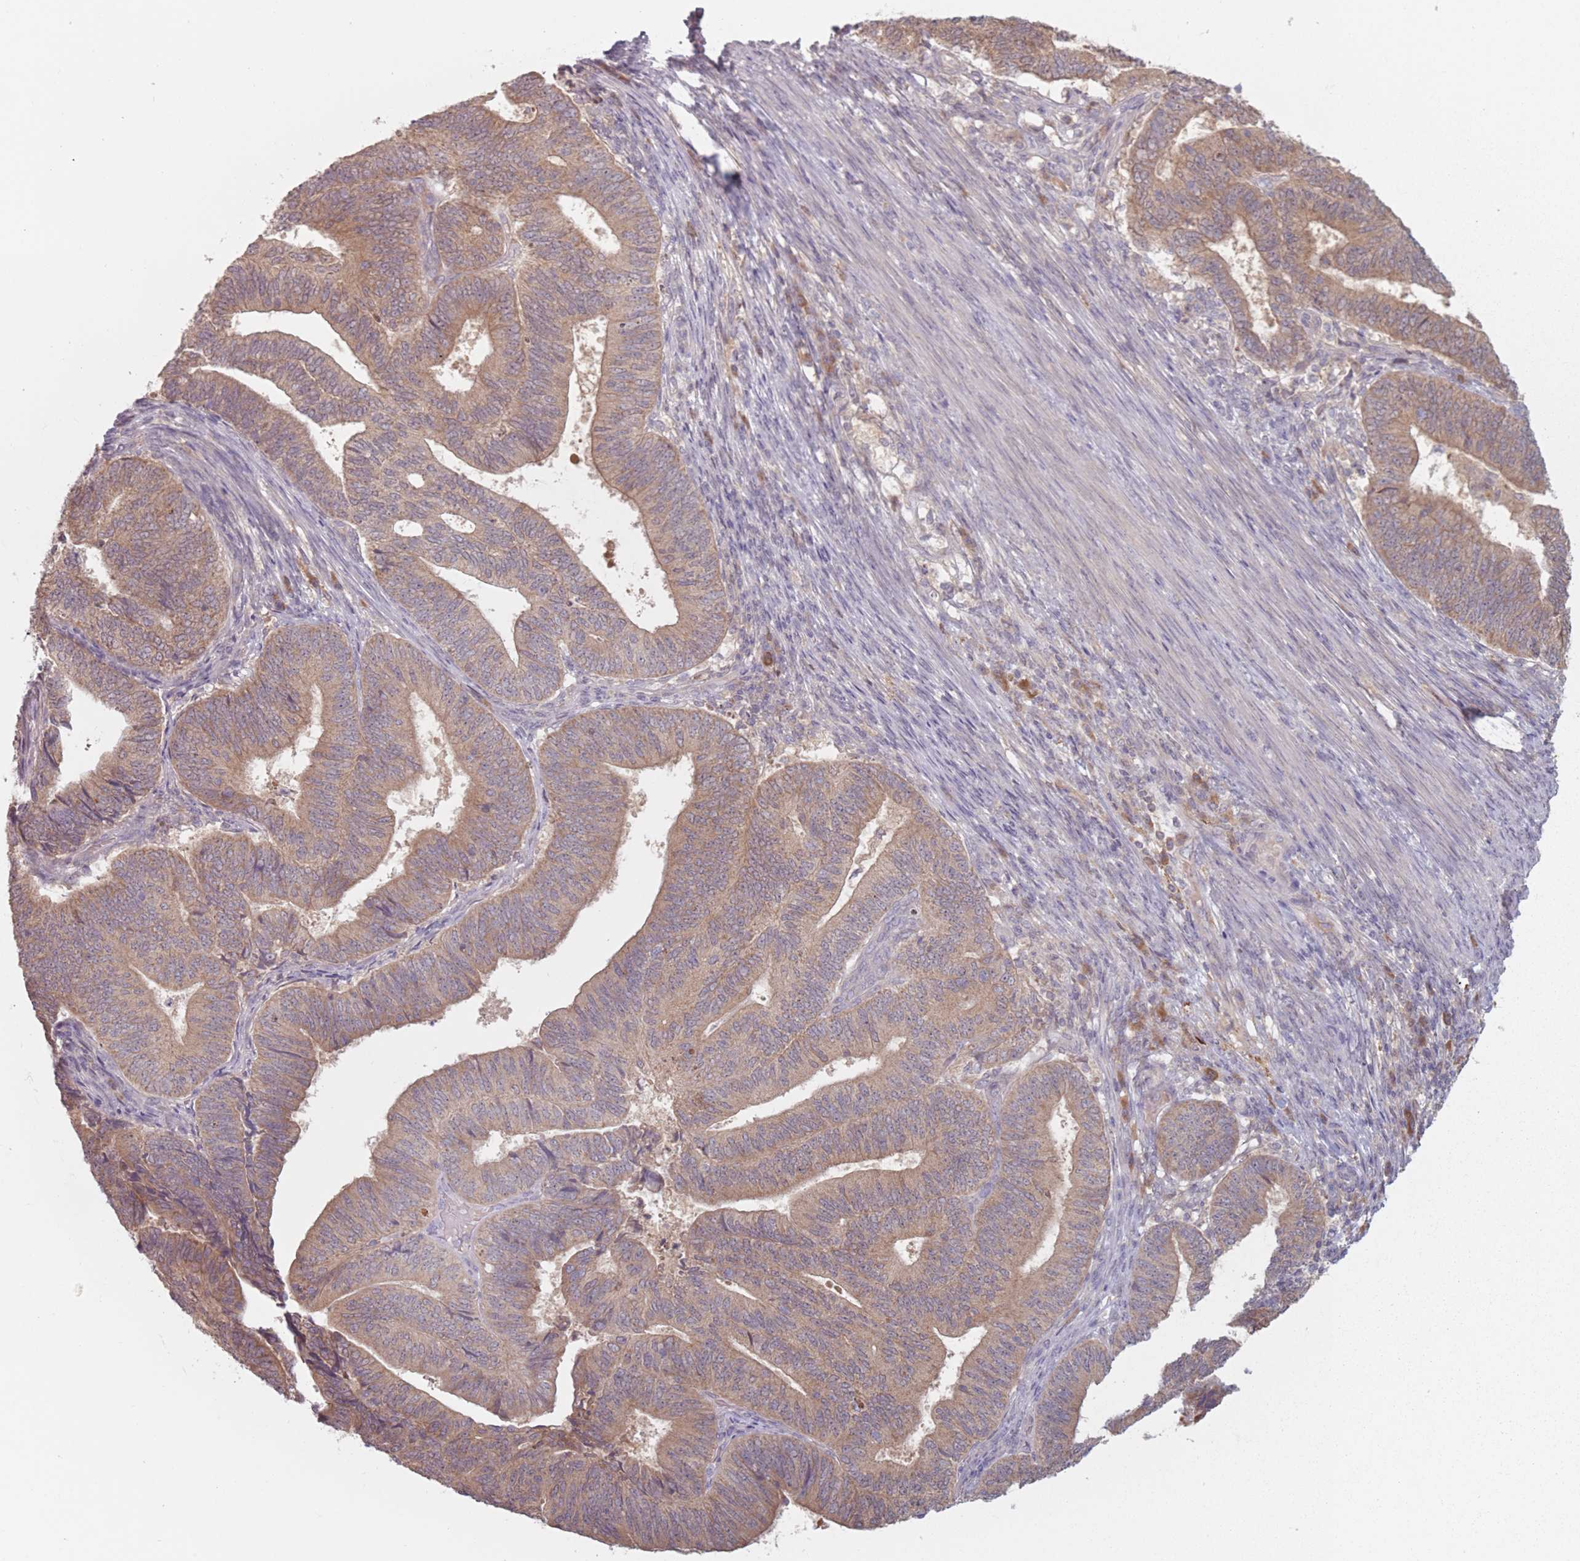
{"staining": {"intensity": "moderate", "quantity": "25%-75%", "location": "cytoplasmic/membranous"}, "tissue": "endometrial cancer", "cell_type": "Tumor cells", "image_type": "cancer", "snomed": [{"axis": "morphology", "description": "Adenocarcinoma, NOS"}, {"axis": "topography", "description": "Endometrium"}], "caption": "Immunohistochemical staining of endometrial cancer (adenocarcinoma) reveals medium levels of moderate cytoplasmic/membranous expression in approximately 25%-75% of tumor cells.", "gene": "NAXE", "patient": {"sex": "female", "age": 70}}